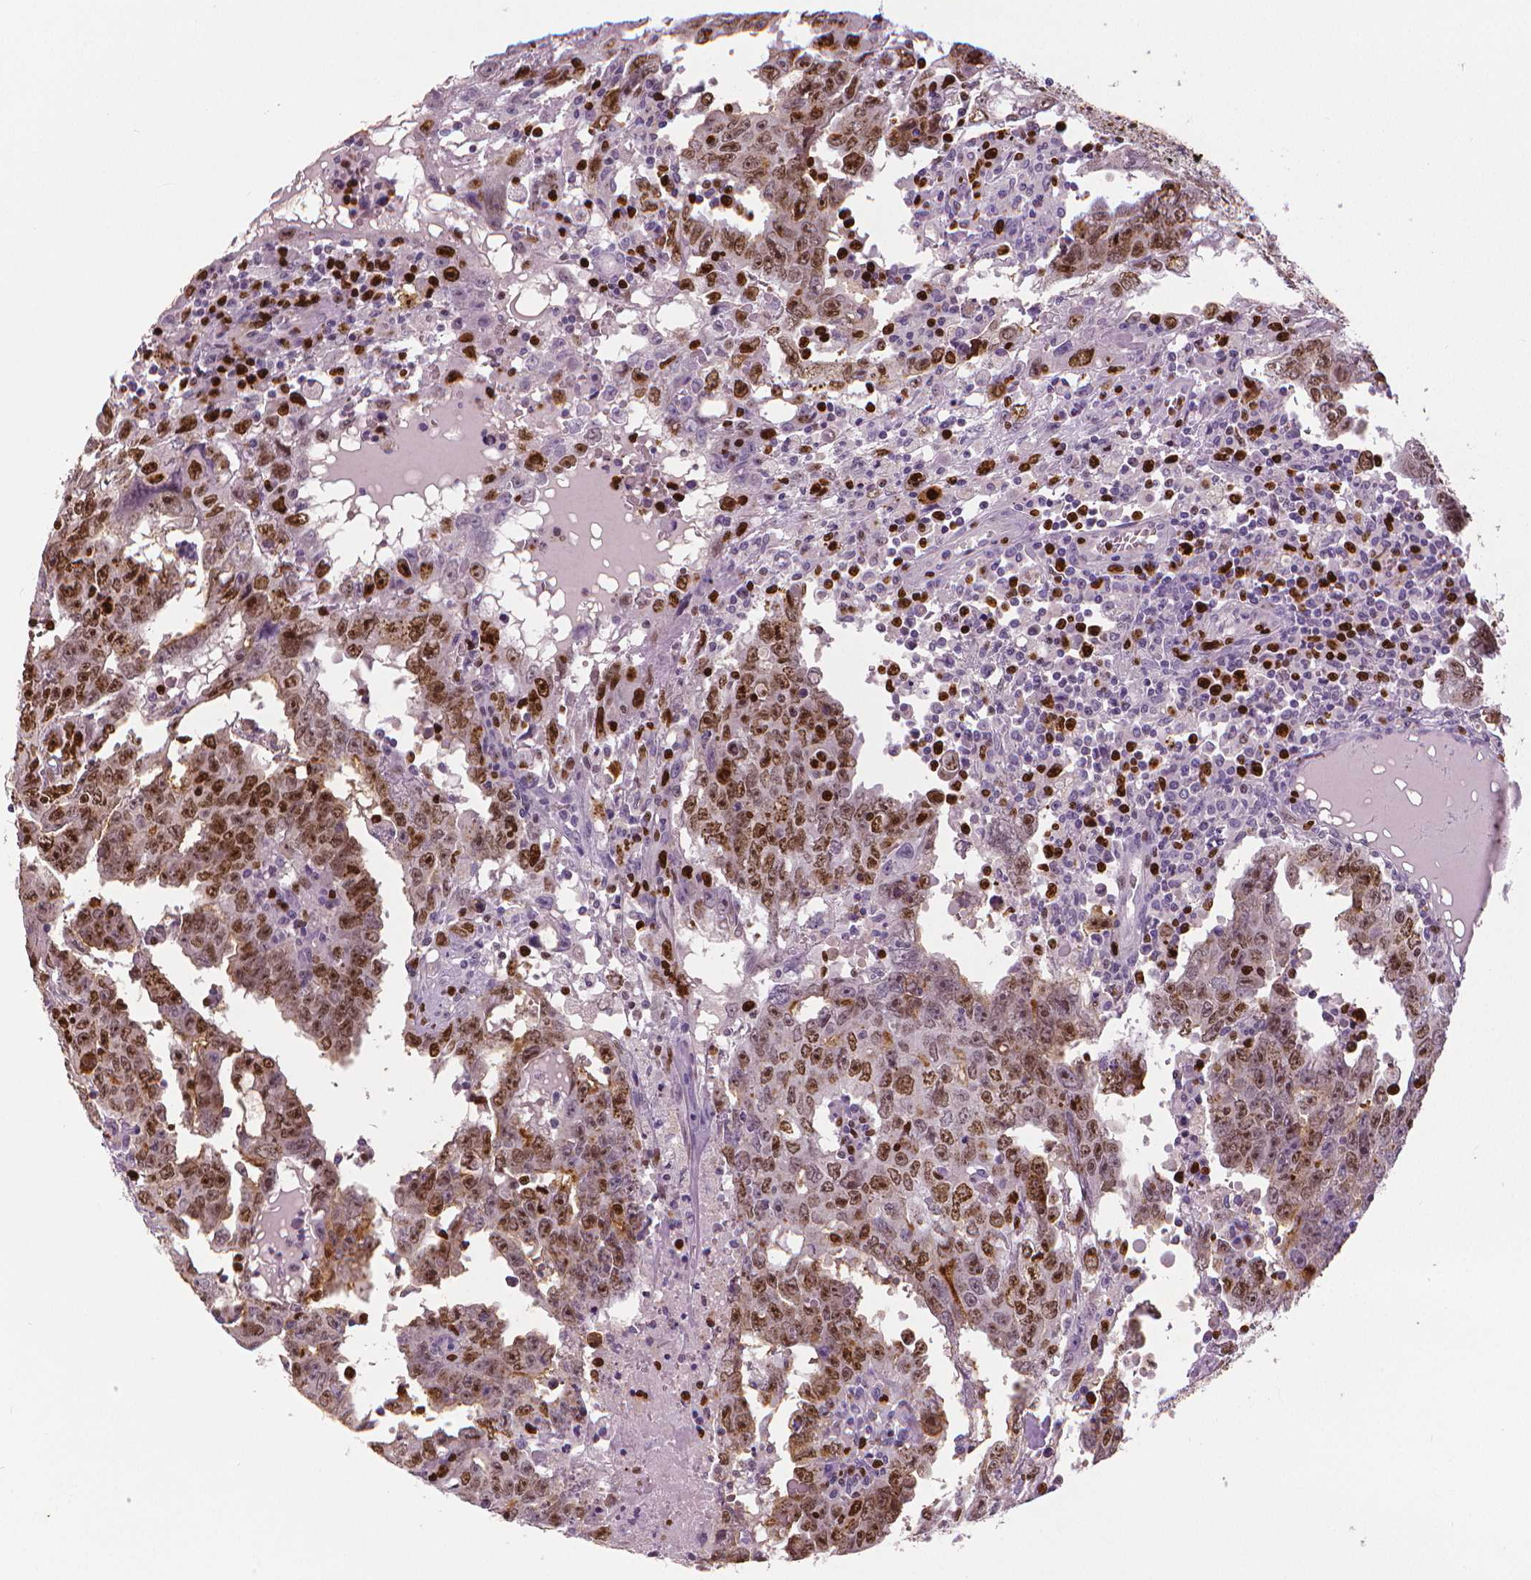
{"staining": {"intensity": "moderate", "quantity": ">75%", "location": "nuclear"}, "tissue": "testis cancer", "cell_type": "Tumor cells", "image_type": "cancer", "snomed": [{"axis": "morphology", "description": "Carcinoma, Embryonal, NOS"}, {"axis": "topography", "description": "Testis"}], "caption": "Immunohistochemical staining of human testis embryonal carcinoma reveals medium levels of moderate nuclear protein expression in approximately >75% of tumor cells.", "gene": "MKI67", "patient": {"sex": "male", "age": 22}}